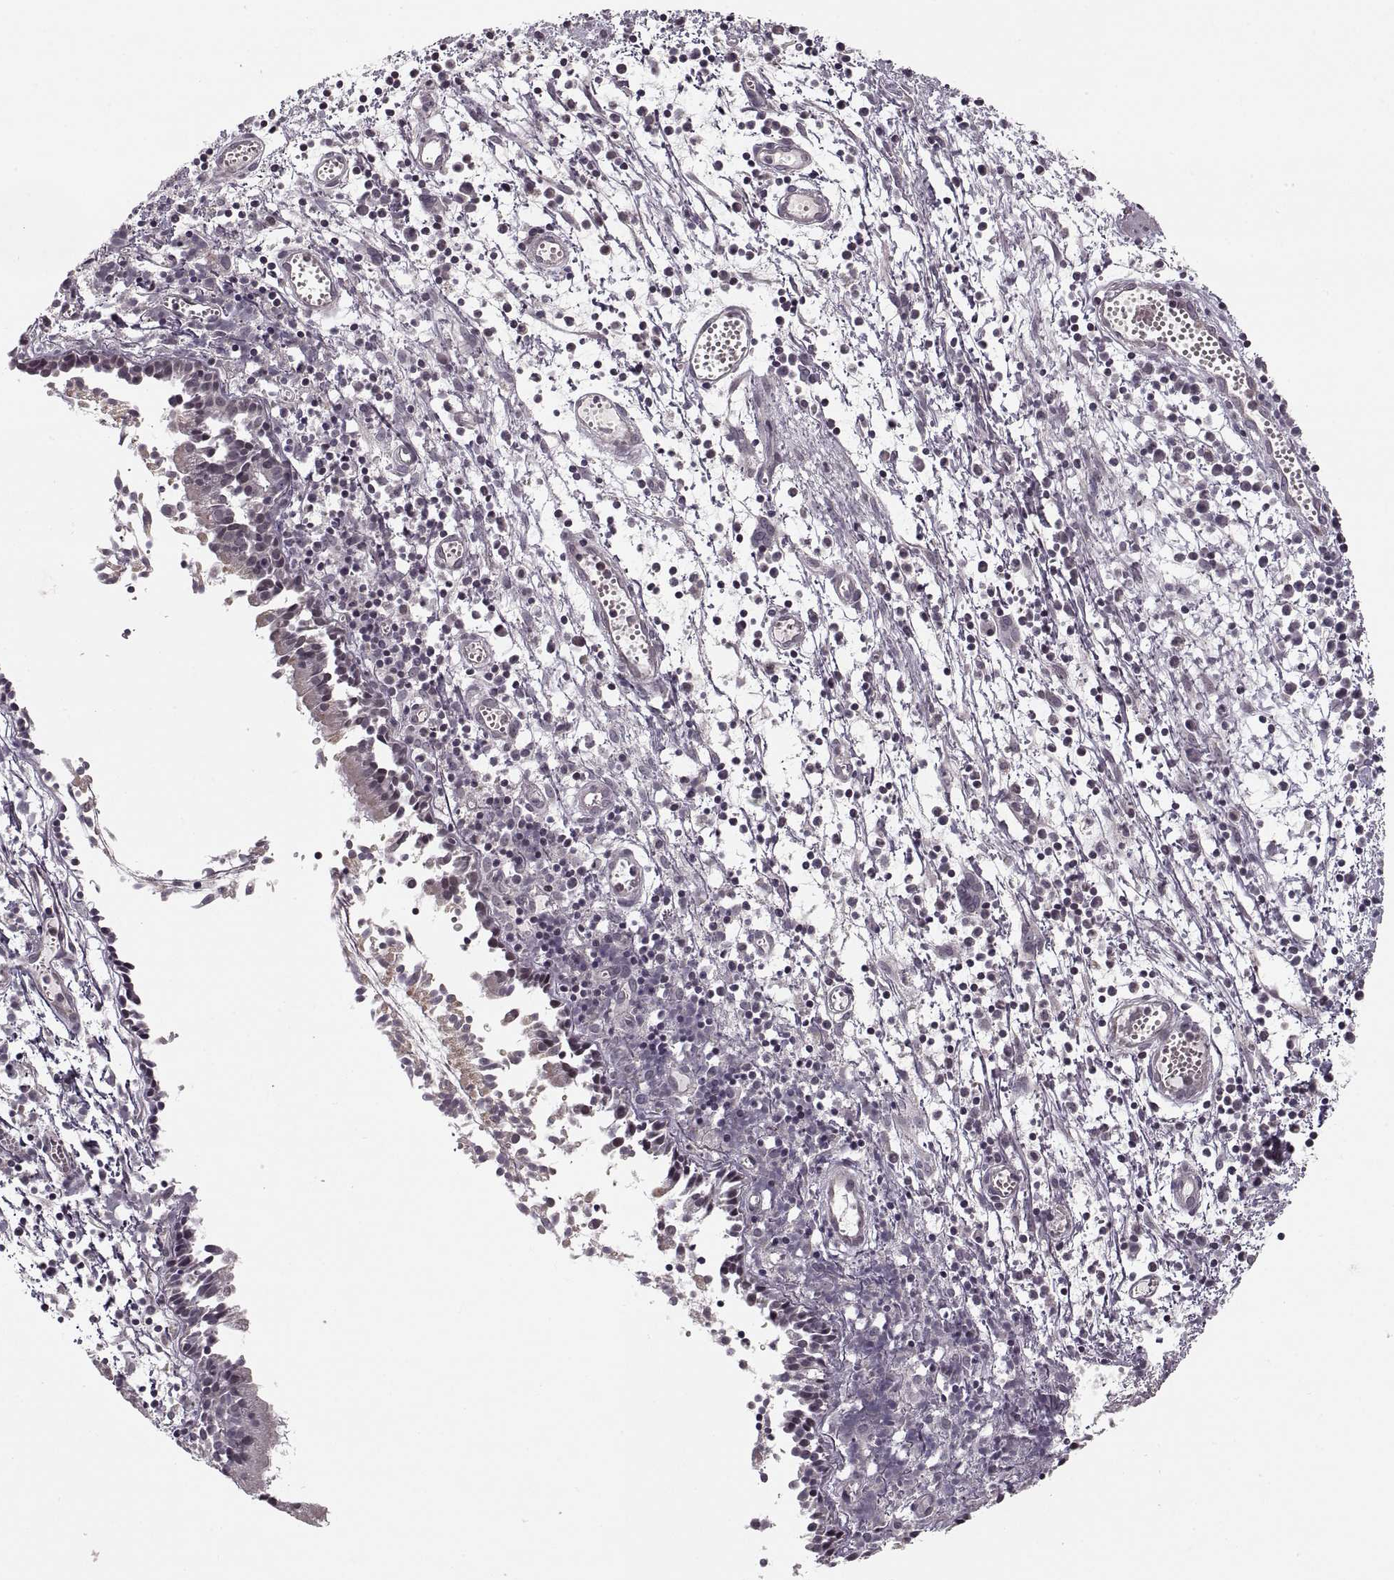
{"staining": {"intensity": "negative", "quantity": "none", "location": "none"}, "tissue": "nasopharynx", "cell_type": "Respiratory epithelial cells", "image_type": "normal", "snomed": [{"axis": "morphology", "description": "Normal tissue, NOS"}, {"axis": "topography", "description": "Nasopharynx"}], "caption": "An immunohistochemistry (IHC) micrograph of normal nasopharynx is shown. There is no staining in respiratory epithelial cells of nasopharynx.", "gene": "ASIC3", "patient": {"sex": "male", "age": 9}}